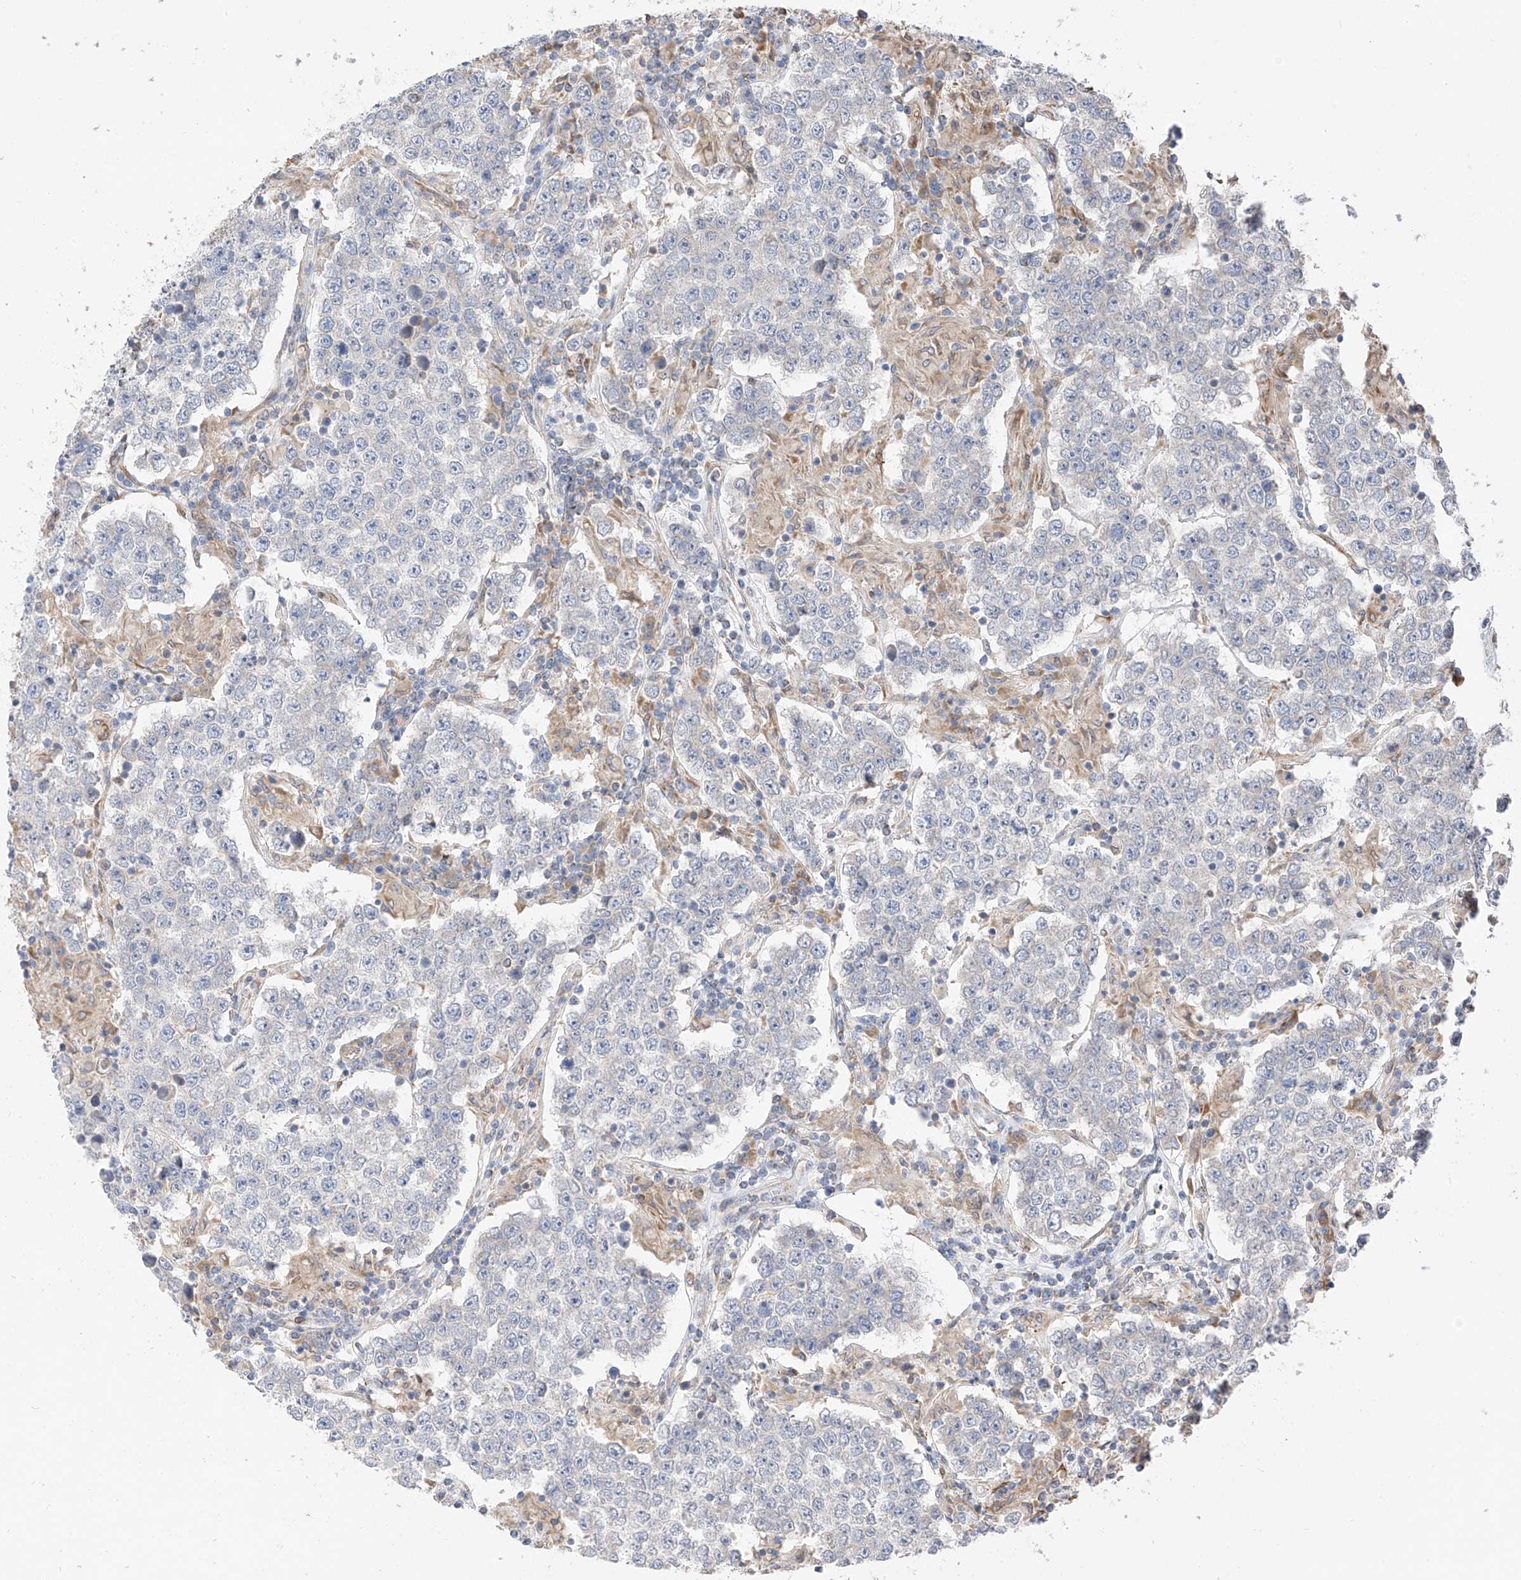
{"staining": {"intensity": "negative", "quantity": "none", "location": "none"}, "tissue": "testis cancer", "cell_type": "Tumor cells", "image_type": "cancer", "snomed": [{"axis": "morphology", "description": "Normal tissue, NOS"}, {"axis": "morphology", "description": "Urothelial carcinoma, High grade"}, {"axis": "morphology", "description": "Seminoma, NOS"}, {"axis": "morphology", "description": "Carcinoma, Embryonal, NOS"}, {"axis": "topography", "description": "Urinary bladder"}, {"axis": "topography", "description": "Testis"}], "caption": "Testis cancer was stained to show a protein in brown. There is no significant positivity in tumor cells. The staining is performed using DAB (3,3'-diaminobenzidine) brown chromogen with nuclei counter-stained in using hematoxylin.", "gene": "PPA2", "patient": {"sex": "male", "age": 41}}